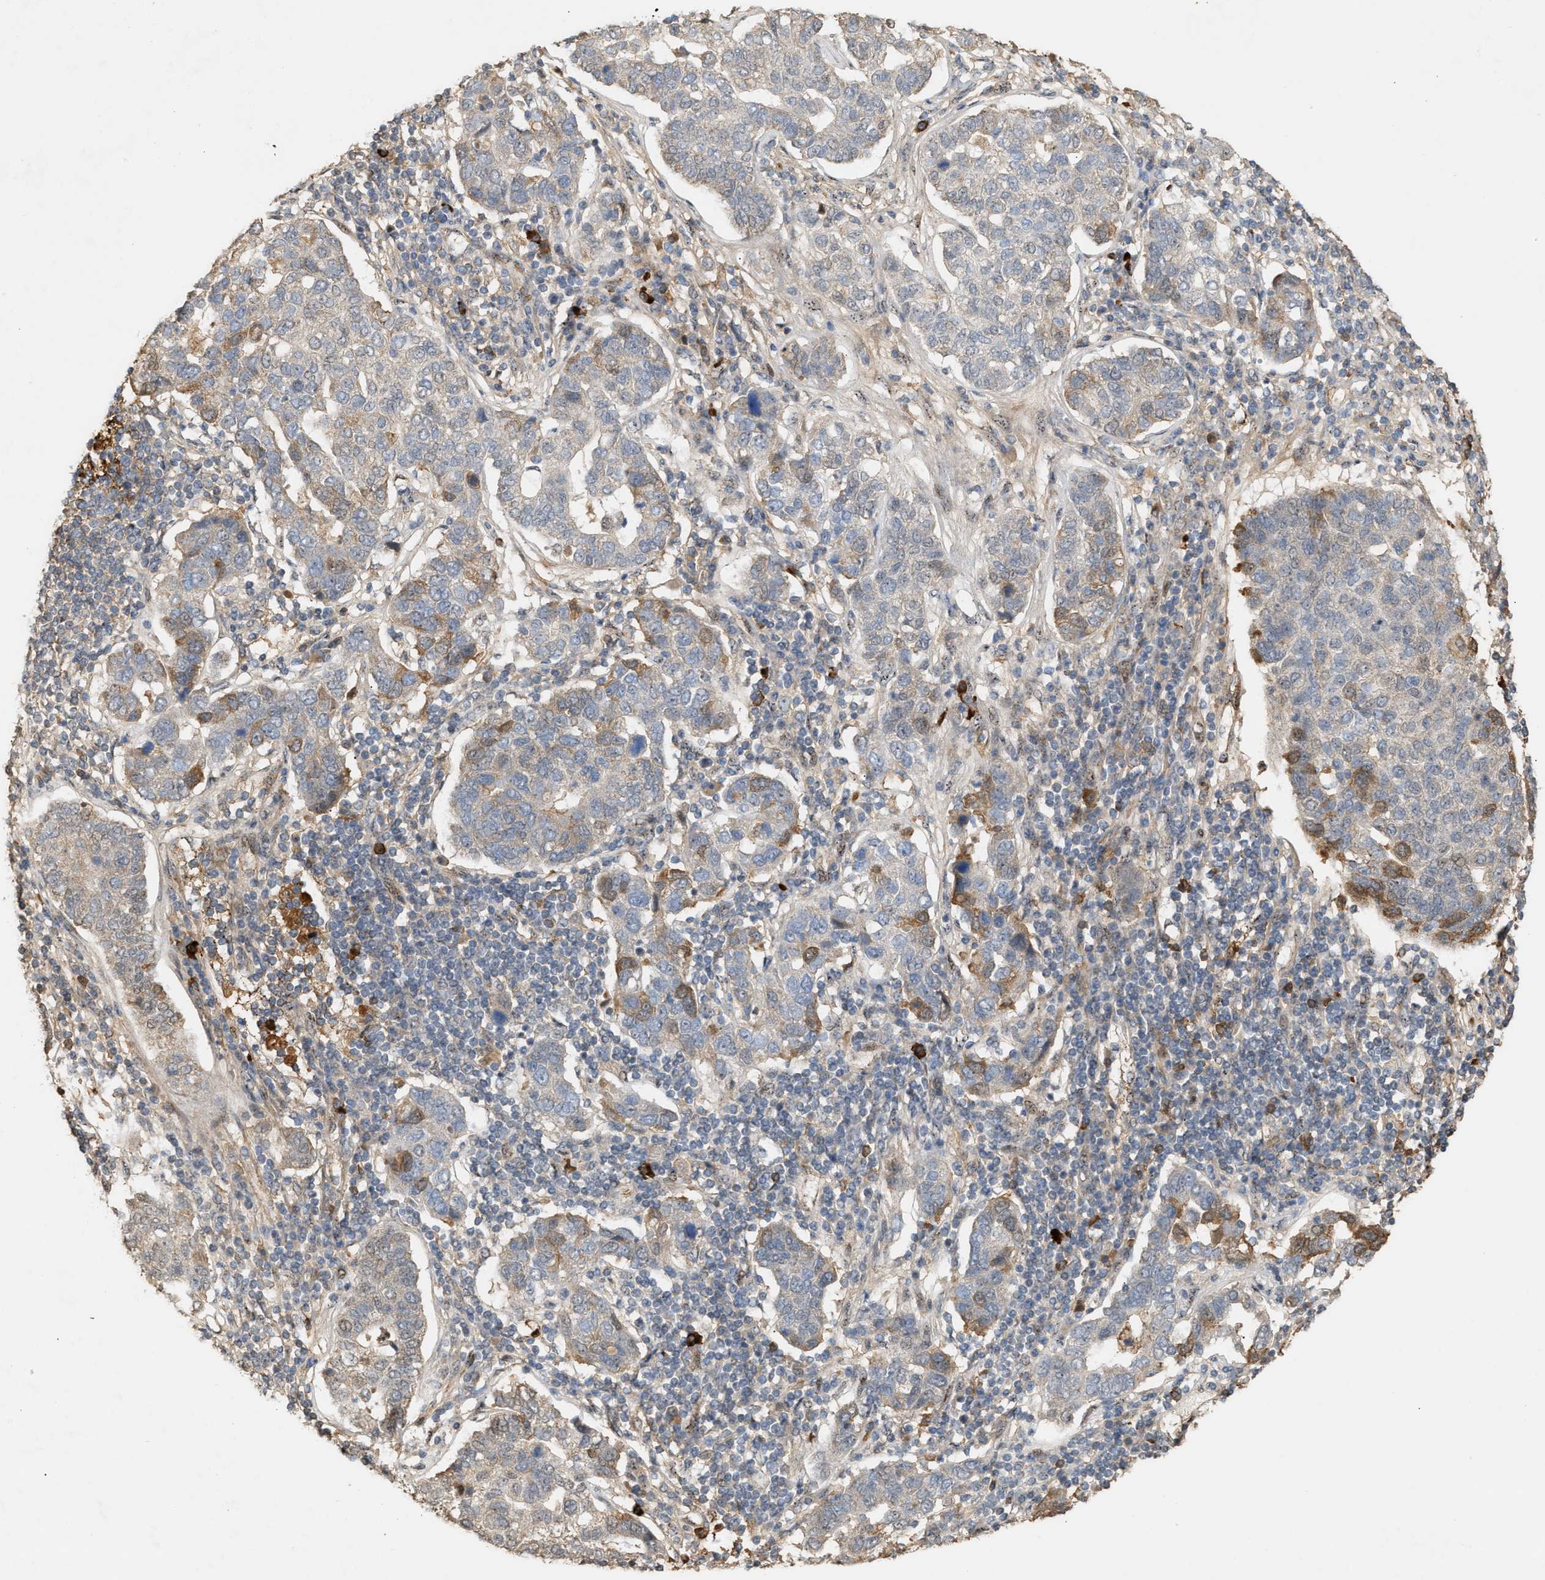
{"staining": {"intensity": "negative", "quantity": "none", "location": "none"}, "tissue": "pancreatic cancer", "cell_type": "Tumor cells", "image_type": "cancer", "snomed": [{"axis": "morphology", "description": "Adenocarcinoma, NOS"}, {"axis": "topography", "description": "Pancreas"}], "caption": "An immunohistochemistry (IHC) photomicrograph of adenocarcinoma (pancreatic) is shown. There is no staining in tumor cells of adenocarcinoma (pancreatic).", "gene": "ZFAND5", "patient": {"sex": "female", "age": 61}}